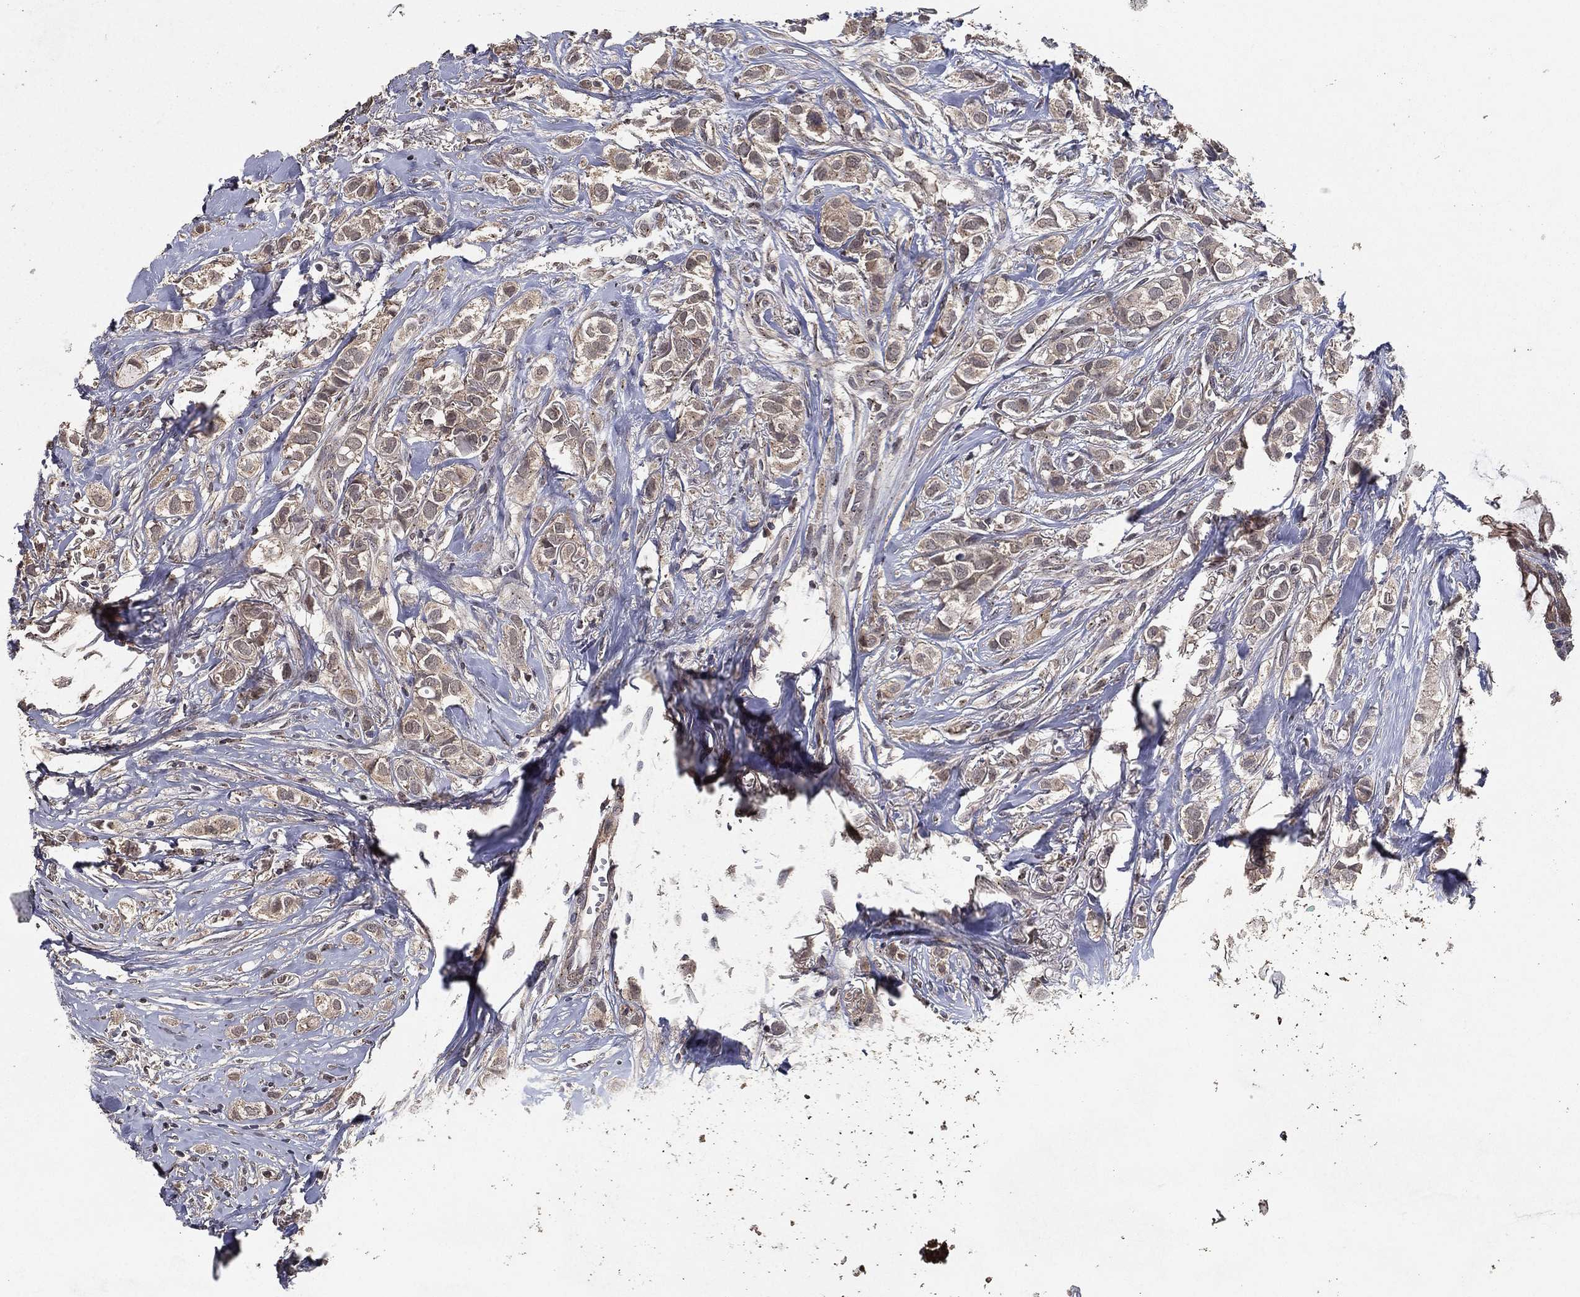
{"staining": {"intensity": "weak", "quantity": "25%-75%", "location": "cytoplasmic/membranous"}, "tissue": "breast cancer", "cell_type": "Tumor cells", "image_type": "cancer", "snomed": [{"axis": "morphology", "description": "Duct carcinoma"}, {"axis": "topography", "description": "Breast"}], "caption": "A photomicrograph of human invasive ductal carcinoma (breast) stained for a protein displays weak cytoplasmic/membranous brown staining in tumor cells.", "gene": "PCNT", "patient": {"sex": "female", "age": 85}}